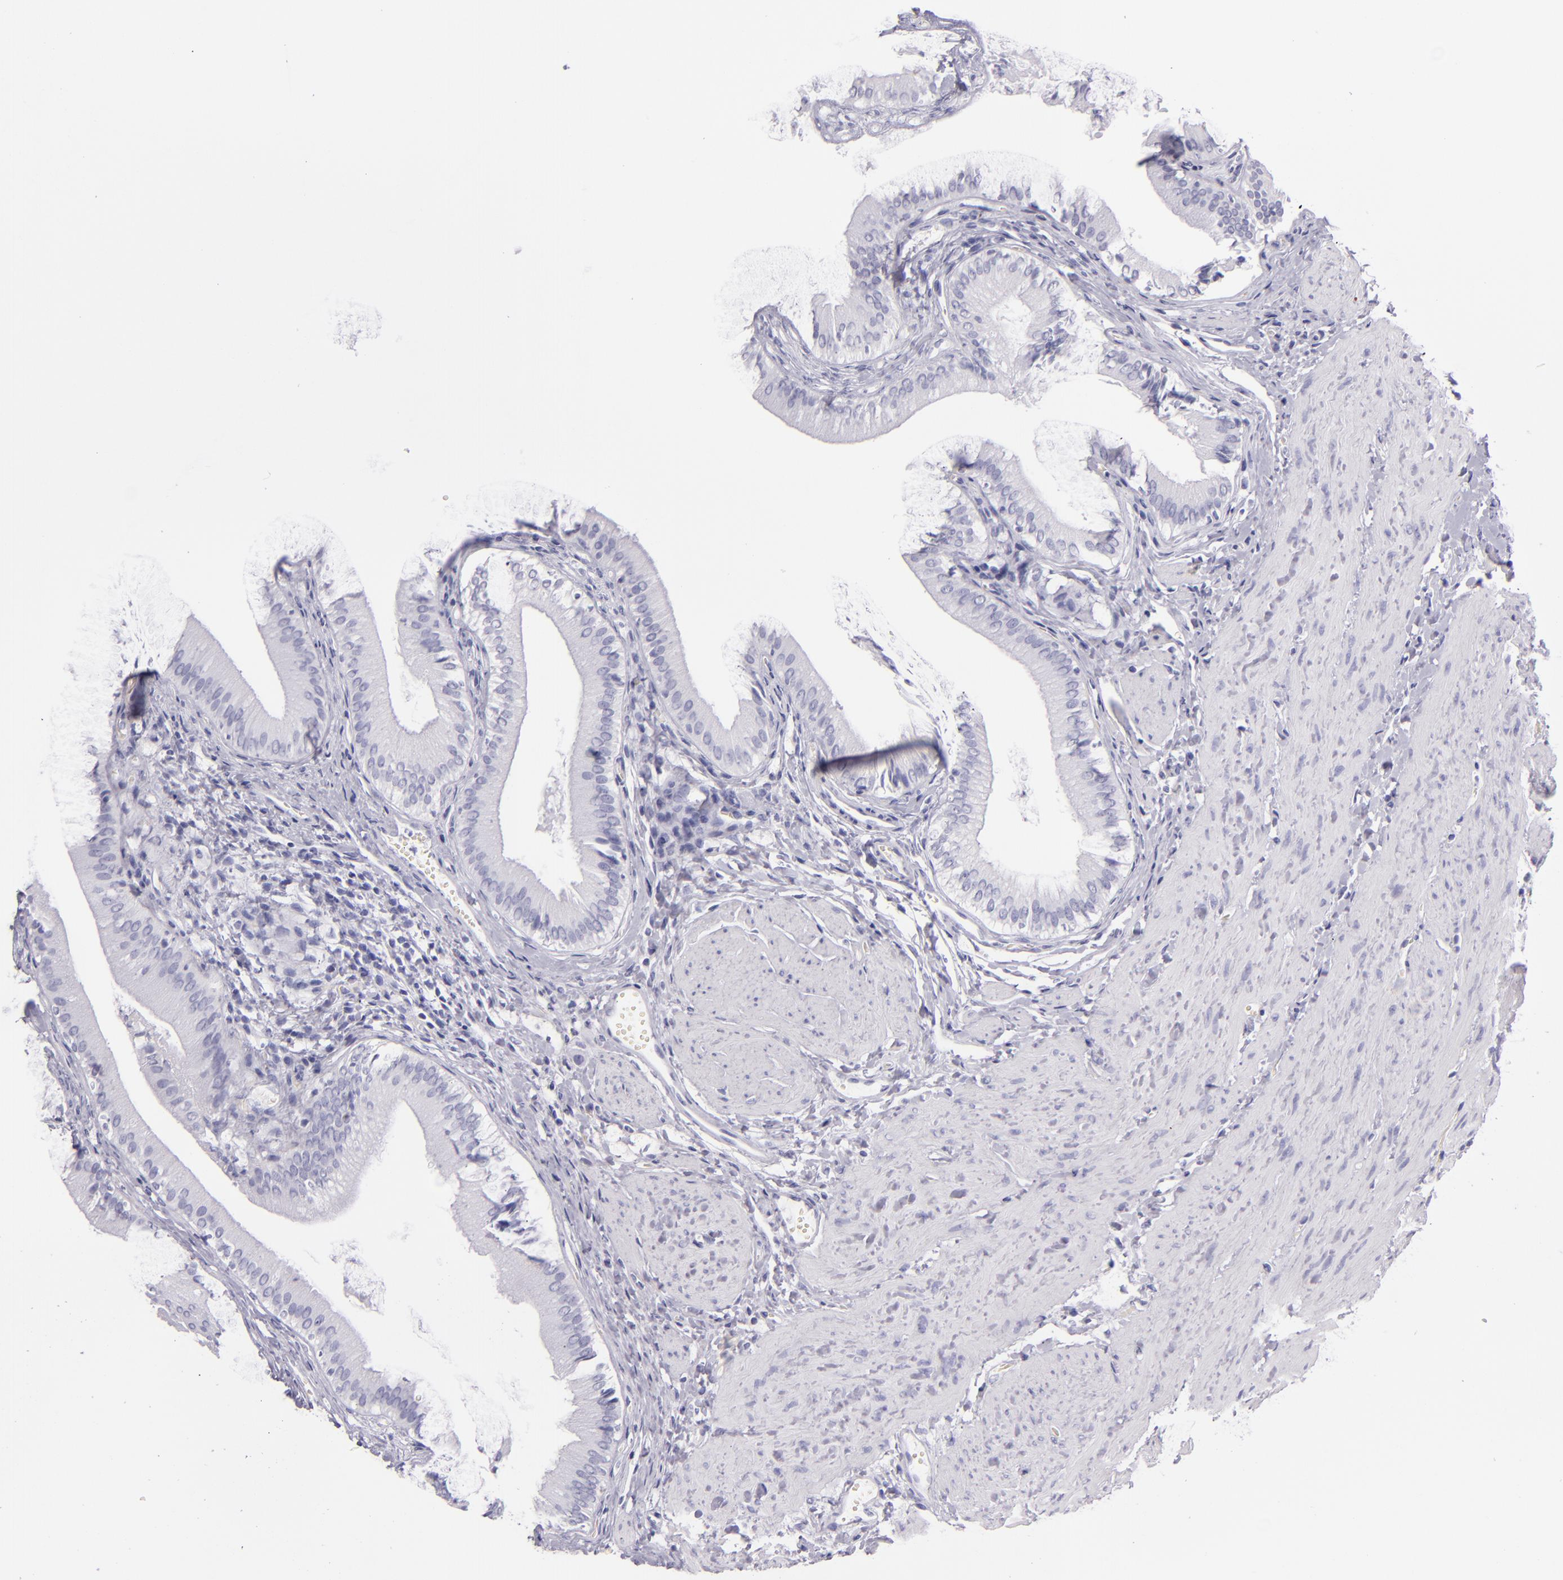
{"staining": {"intensity": "negative", "quantity": "none", "location": "none"}, "tissue": "gallbladder", "cell_type": "Glandular cells", "image_type": "normal", "snomed": [{"axis": "morphology", "description": "Normal tissue, NOS"}, {"axis": "topography", "description": "Gallbladder"}], "caption": "Immunohistochemical staining of unremarkable human gallbladder exhibits no significant expression in glandular cells.", "gene": "CR2", "patient": {"sex": "female", "age": 24}}